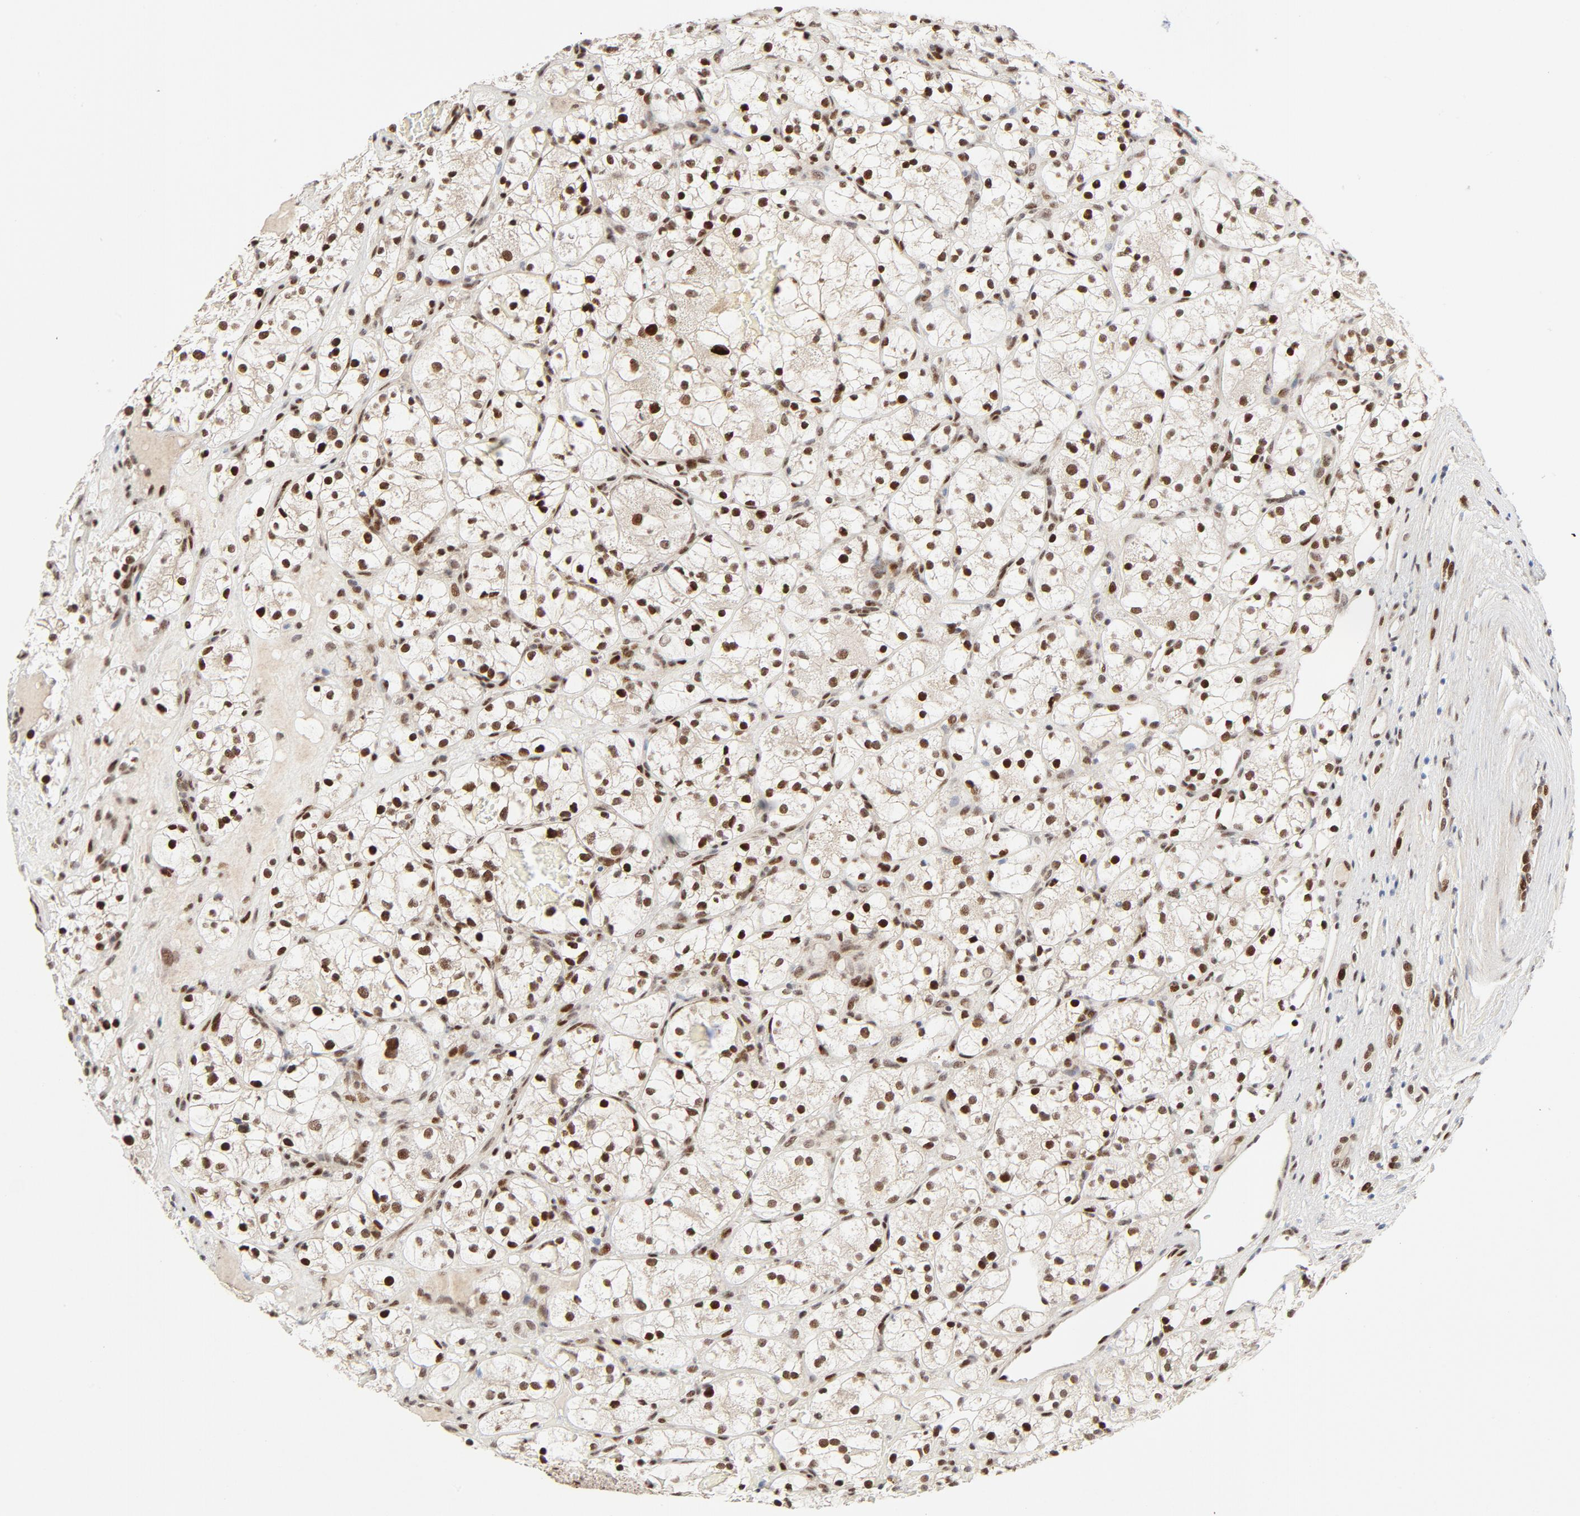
{"staining": {"intensity": "strong", "quantity": ">75%", "location": "nuclear"}, "tissue": "renal cancer", "cell_type": "Tumor cells", "image_type": "cancer", "snomed": [{"axis": "morphology", "description": "Adenocarcinoma, NOS"}, {"axis": "topography", "description": "Kidney"}], "caption": "IHC of renal cancer reveals high levels of strong nuclear positivity in about >75% of tumor cells. The staining was performed using DAB (3,3'-diaminobenzidine), with brown indicating positive protein expression. Nuclei are stained blue with hematoxylin.", "gene": "GTF2I", "patient": {"sex": "female", "age": 60}}